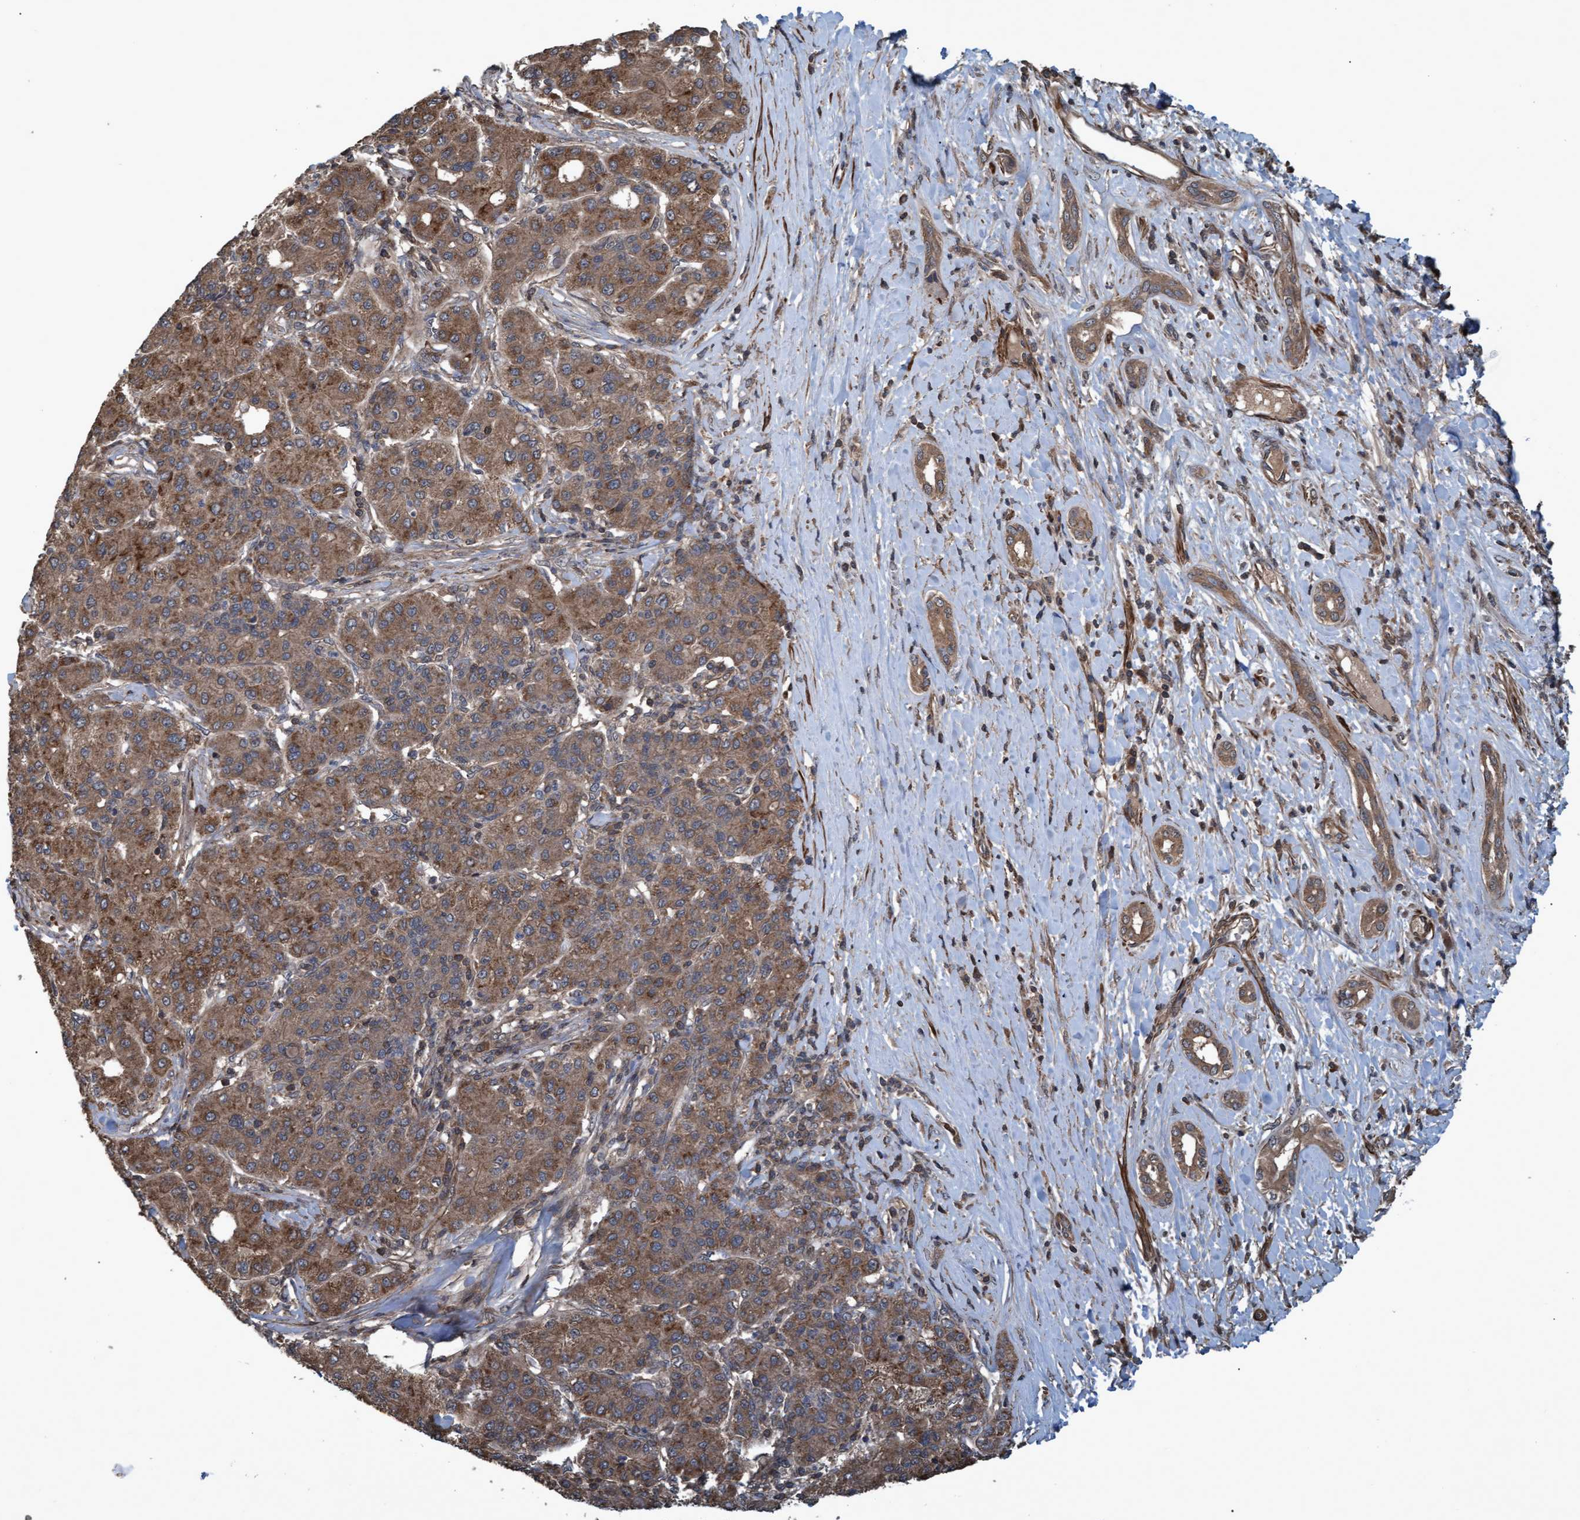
{"staining": {"intensity": "moderate", "quantity": ">75%", "location": "cytoplasmic/membranous"}, "tissue": "liver cancer", "cell_type": "Tumor cells", "image_type": "cancer", "snomed": [{"axis": "morphology", "description": "Carcinoma, Hepatocellular, NOS"}, {"axis": "topography", "description": "Liver"}], "caption": "Moderate cytoplasmic/membranous protein positivity is seen in about >75% of tumor cells in liver cancer.", "gene": "GGT6", "patient": {"sex": "male", "age": 65}}